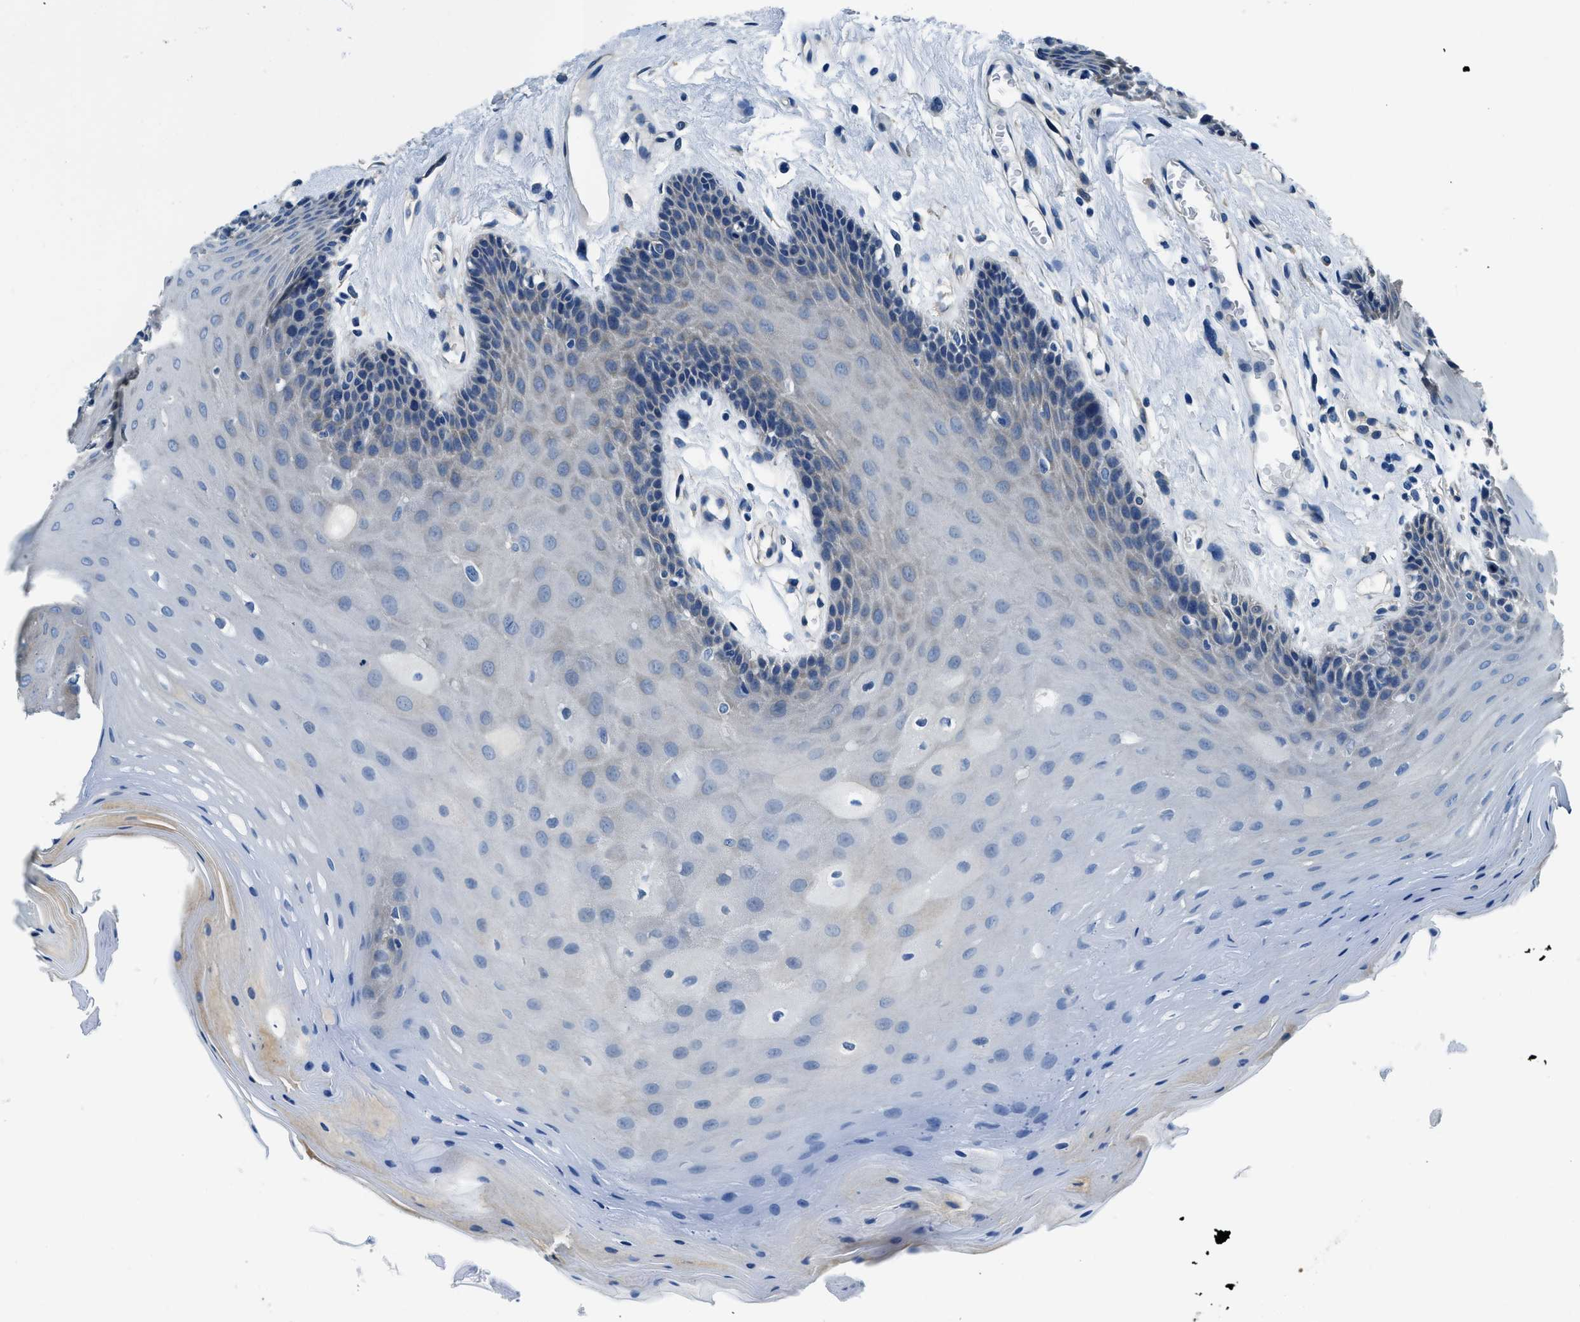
{"staining": {"intensity": "weak", "quantity": "25%-75%", "location": "cytoplasmic/membranous"}, "tissue": "oral mucosa", "cell_type": "Squamous epithelial cells", "image_type": "normal", "snomed": [{"axis": "morphology", "description": "Normal tissue, NOS"}, {"axis": "morphology", "description": "Squamous cell carcinoma, NOS"}, {"axis": "topography", "description": "Oral tissue"}, {"axis": "topography", "description": "Head-Neck"}], "caption": "IHC of normal oral mucosa reveals low levels of weak cytoplasmic/membranous expression in approximately 25%-75% of squamous epithelial cells.", "gene": "TWF1", "patient": {"sex": "male", "age": 71}}